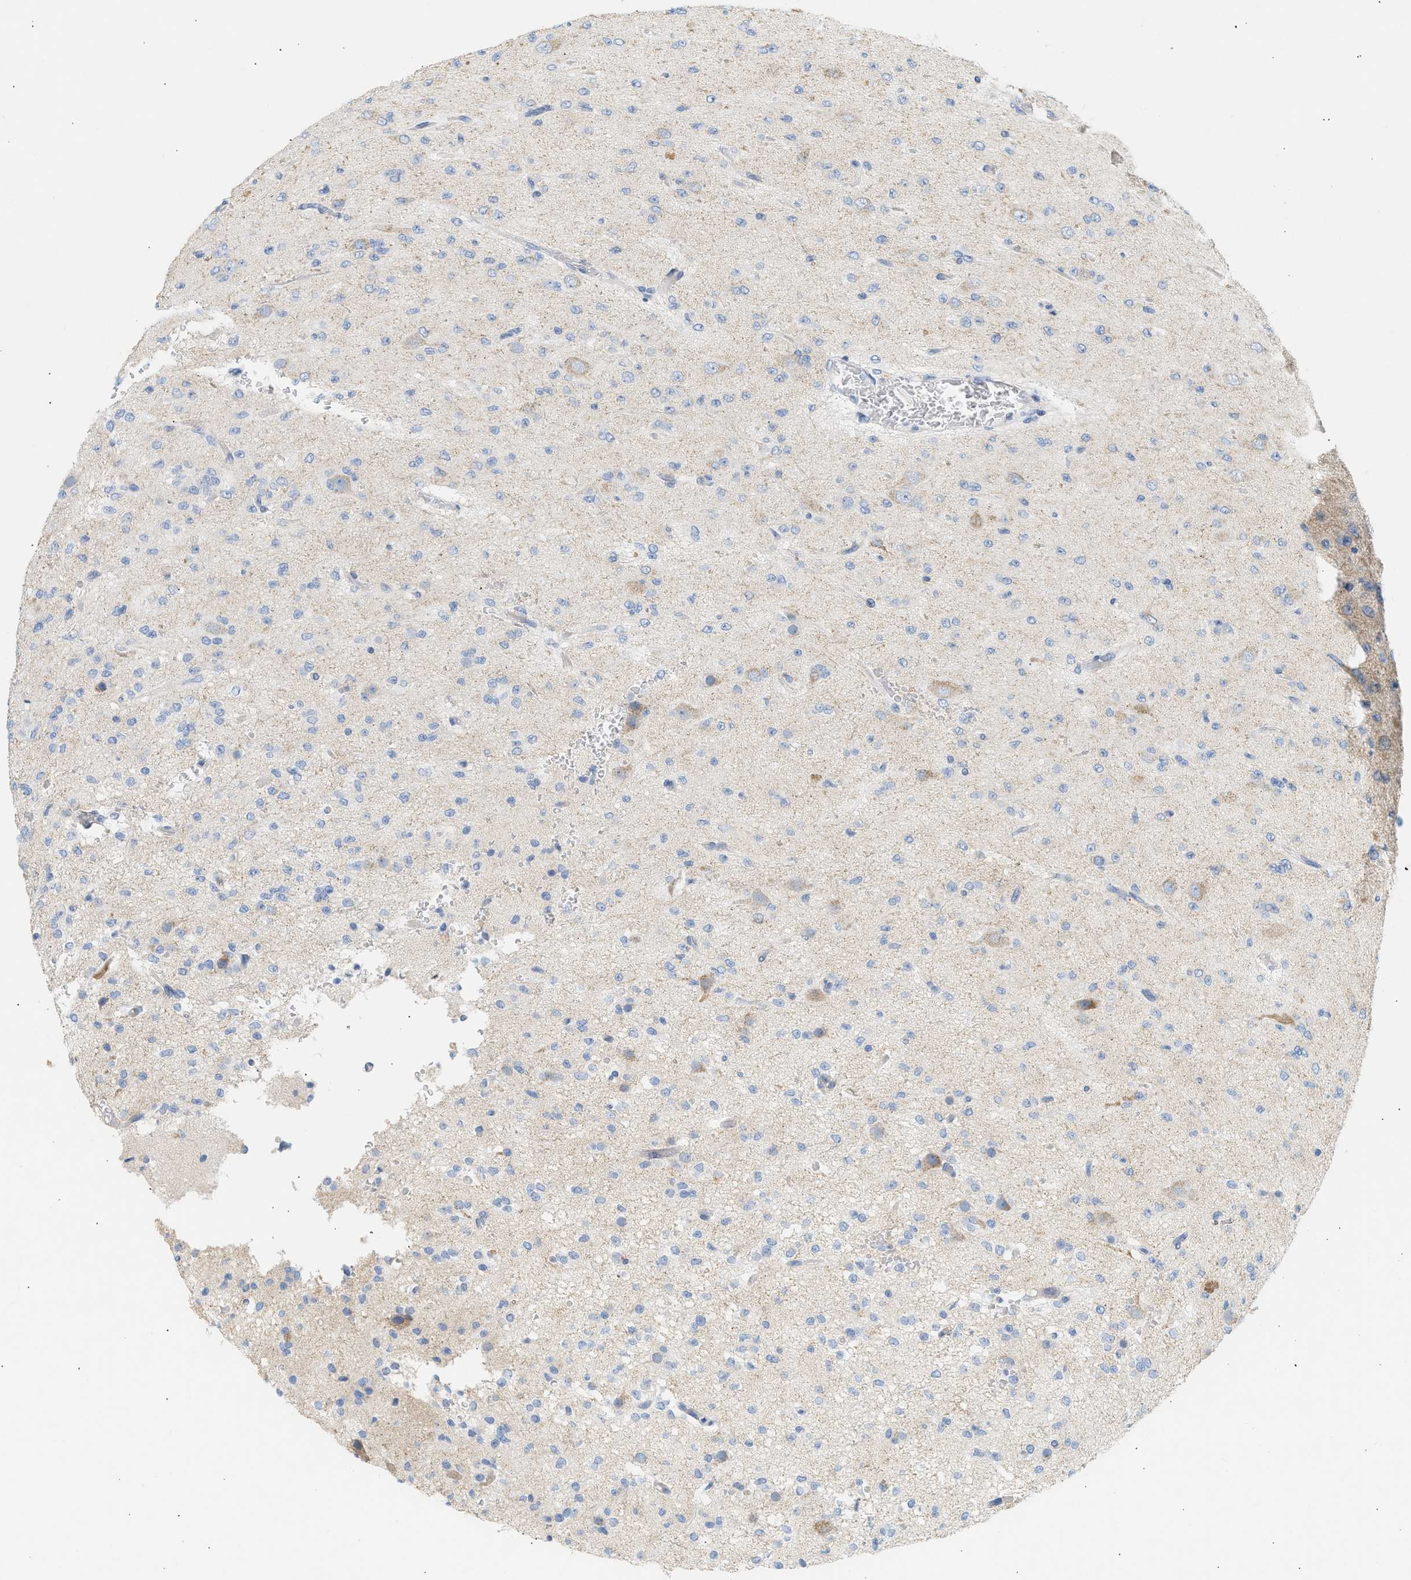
{"staining": {"intensity": "negative", "quantity": "none", "location": "none"}, "tissue": "glioma", "cell_type": "Tumor cells", "image_type": "cancer", "snomed": [{"axis": "morphology", "description": "Glioma, malignant, Low grade"}, {"axis": "topography", "description": "Brain"}], "caption": "Micrograph shows no significant protein positivity in tumor cells of glioma.", "gene": "NDUFS8", "patient": {"sex": "male", "age": 38}}